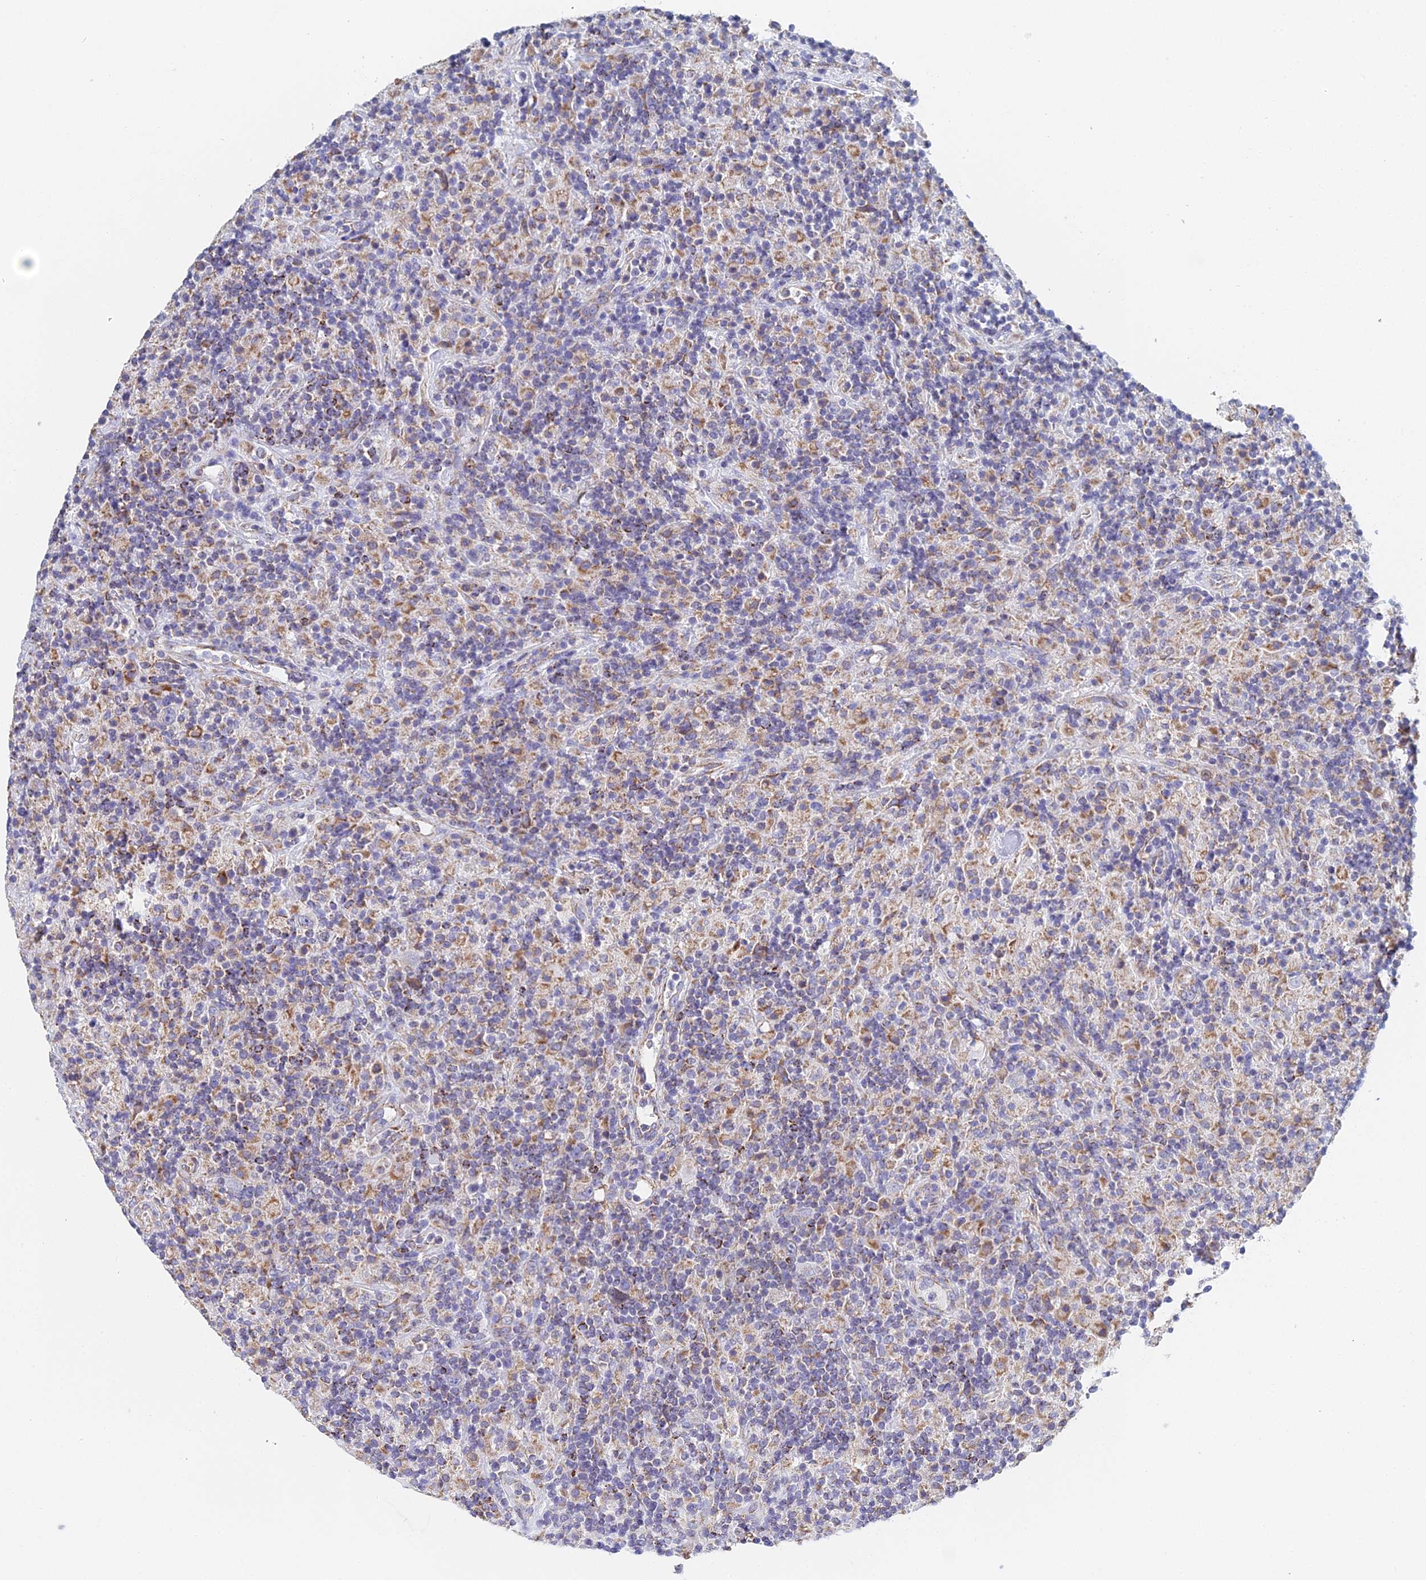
{"staining": {"intensity": "weak", "quantity": ">75%", "location": "cytoplasmic/membranous"}, "tissue": "lymphoma", "cell_type": "Tumor cells", "image_type": "cancer", "snomed": [{"axis": "morphology", "description": "Hodgkin's disease, NOS"}, {"axis": "topography", "description": "Lymph node"}], "caption": "High-power microscopy captured an immunohistochemistry micrograph of Hodgkin's disease, revealing weak cytoplasmic/membranous expression in approximately >75% of tumor cells. (DAB IHC with brightfield microscopy, high magnification).", "gene": "CRACR2B", "patient": {"sex": "male", "age": 70}}